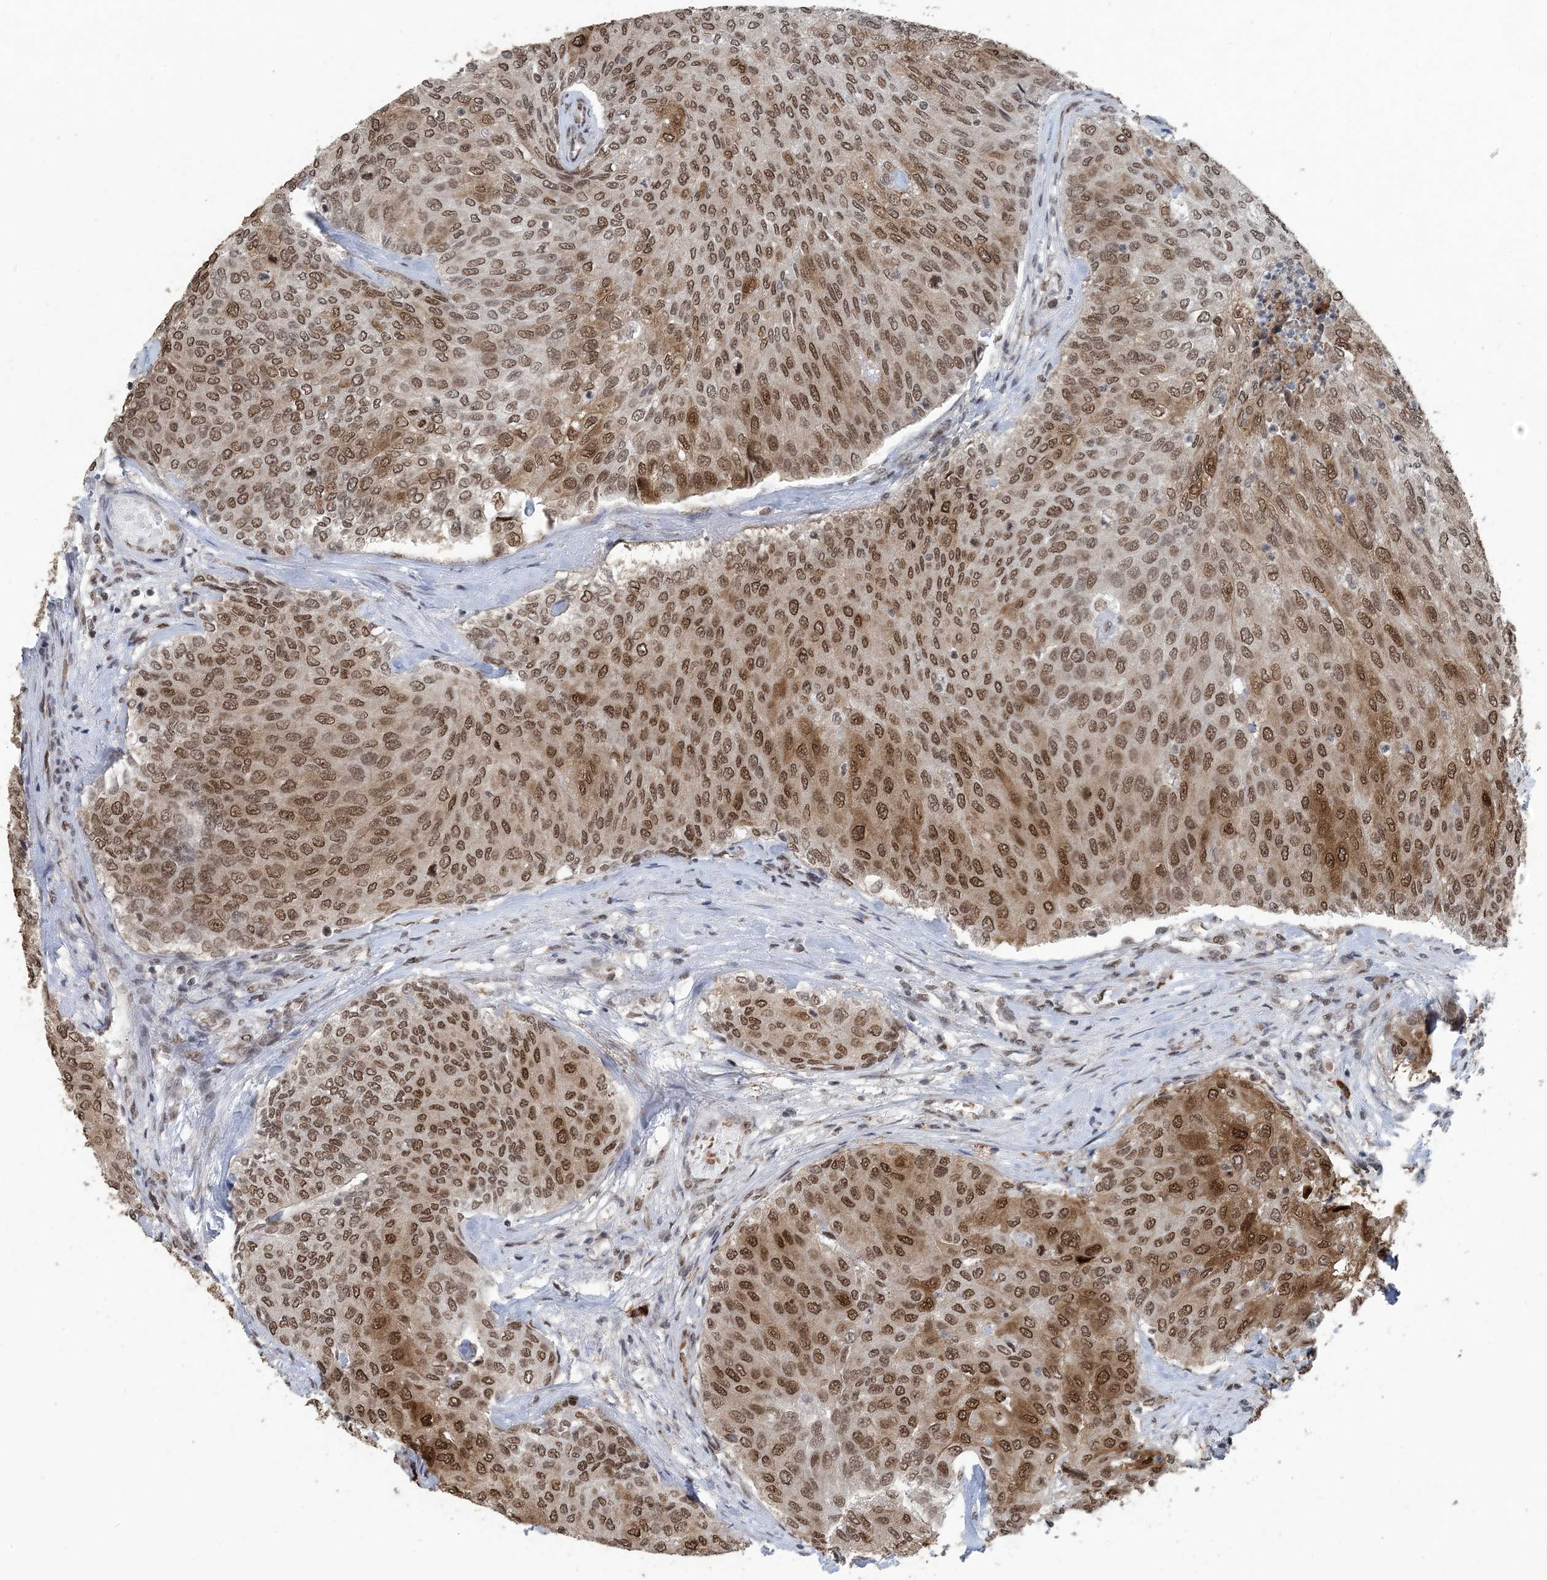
{"staining": {"intensity": "moderate", "quantity": ">75%", "location": "cytoplasmic/membranous,nuclear"}, "tissue": "urothelial cancer", "cell_type": "Tumor cells", "image_type": "cancer", "snomed": [{"axis": "morphology", "description": "Urothelial carcinoma, Low grade"}, {"axis": "topography", "description": "Urinary bladder"}], "caption": "Urothelial carcinoma (low-grade) stained for a protein exhibits moderate cytoplasmic/membranous and nuclear positivity in tumor cells.", "gene": "MBD2", "patient": {"sex": "female", "age": 79}}